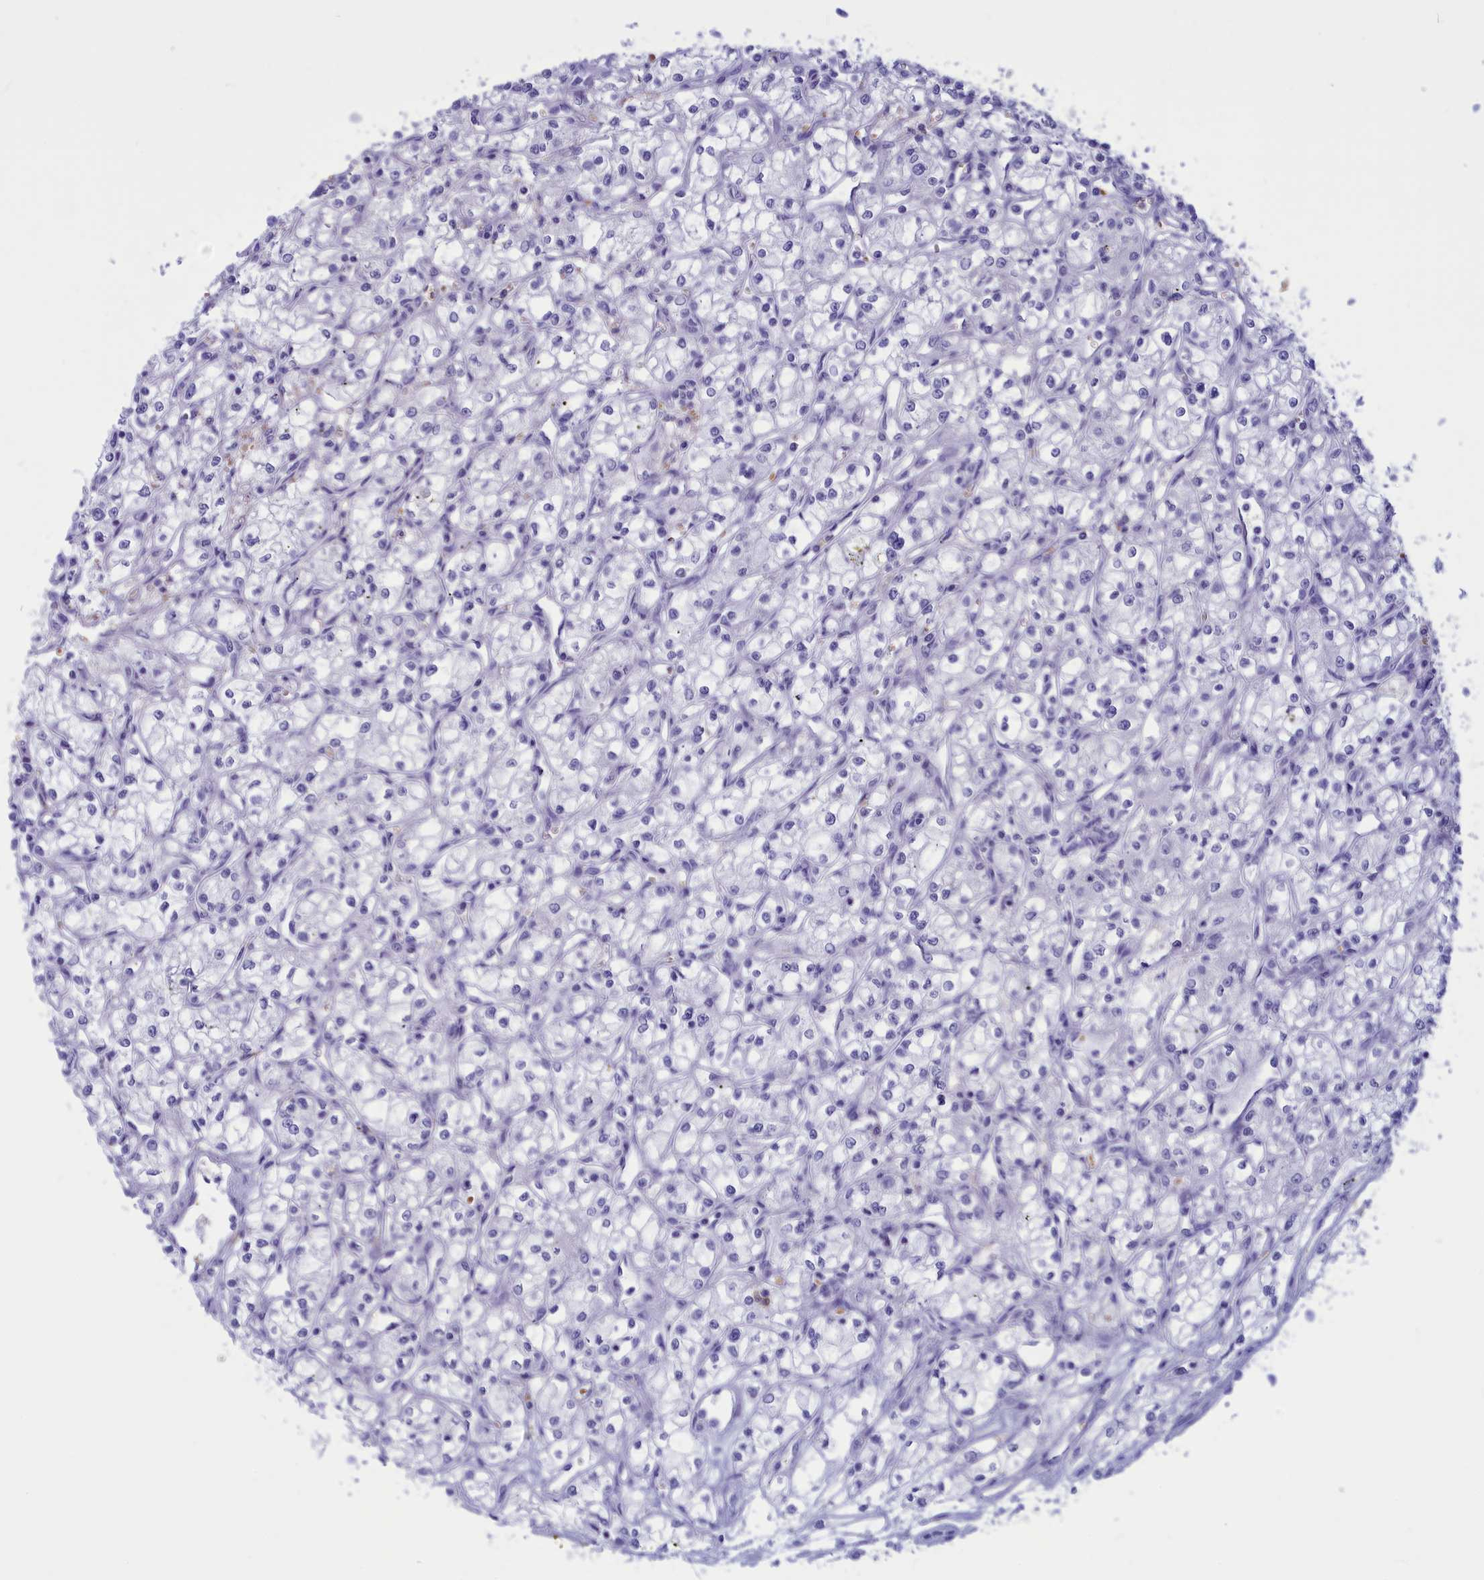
{"staining": {"intensity": "negative", "quantity": "none", "location": "none"}, "tissue": "renal cancer", "cell_type": "Tumor cells", "image_type": "cancer", "snomed": [{"axis": "morphology", "description": "Adenocarcinoma, NOS"}, {"axis": "topography", "description": "Kidney"}], "caption": "A histopathology image of renal cancer (adenocarcinoma) stained for a protein shows no brown staining in tumor cells.", "gene": "GAPDHS", "patient": {"sex": "male", "age": 59}}